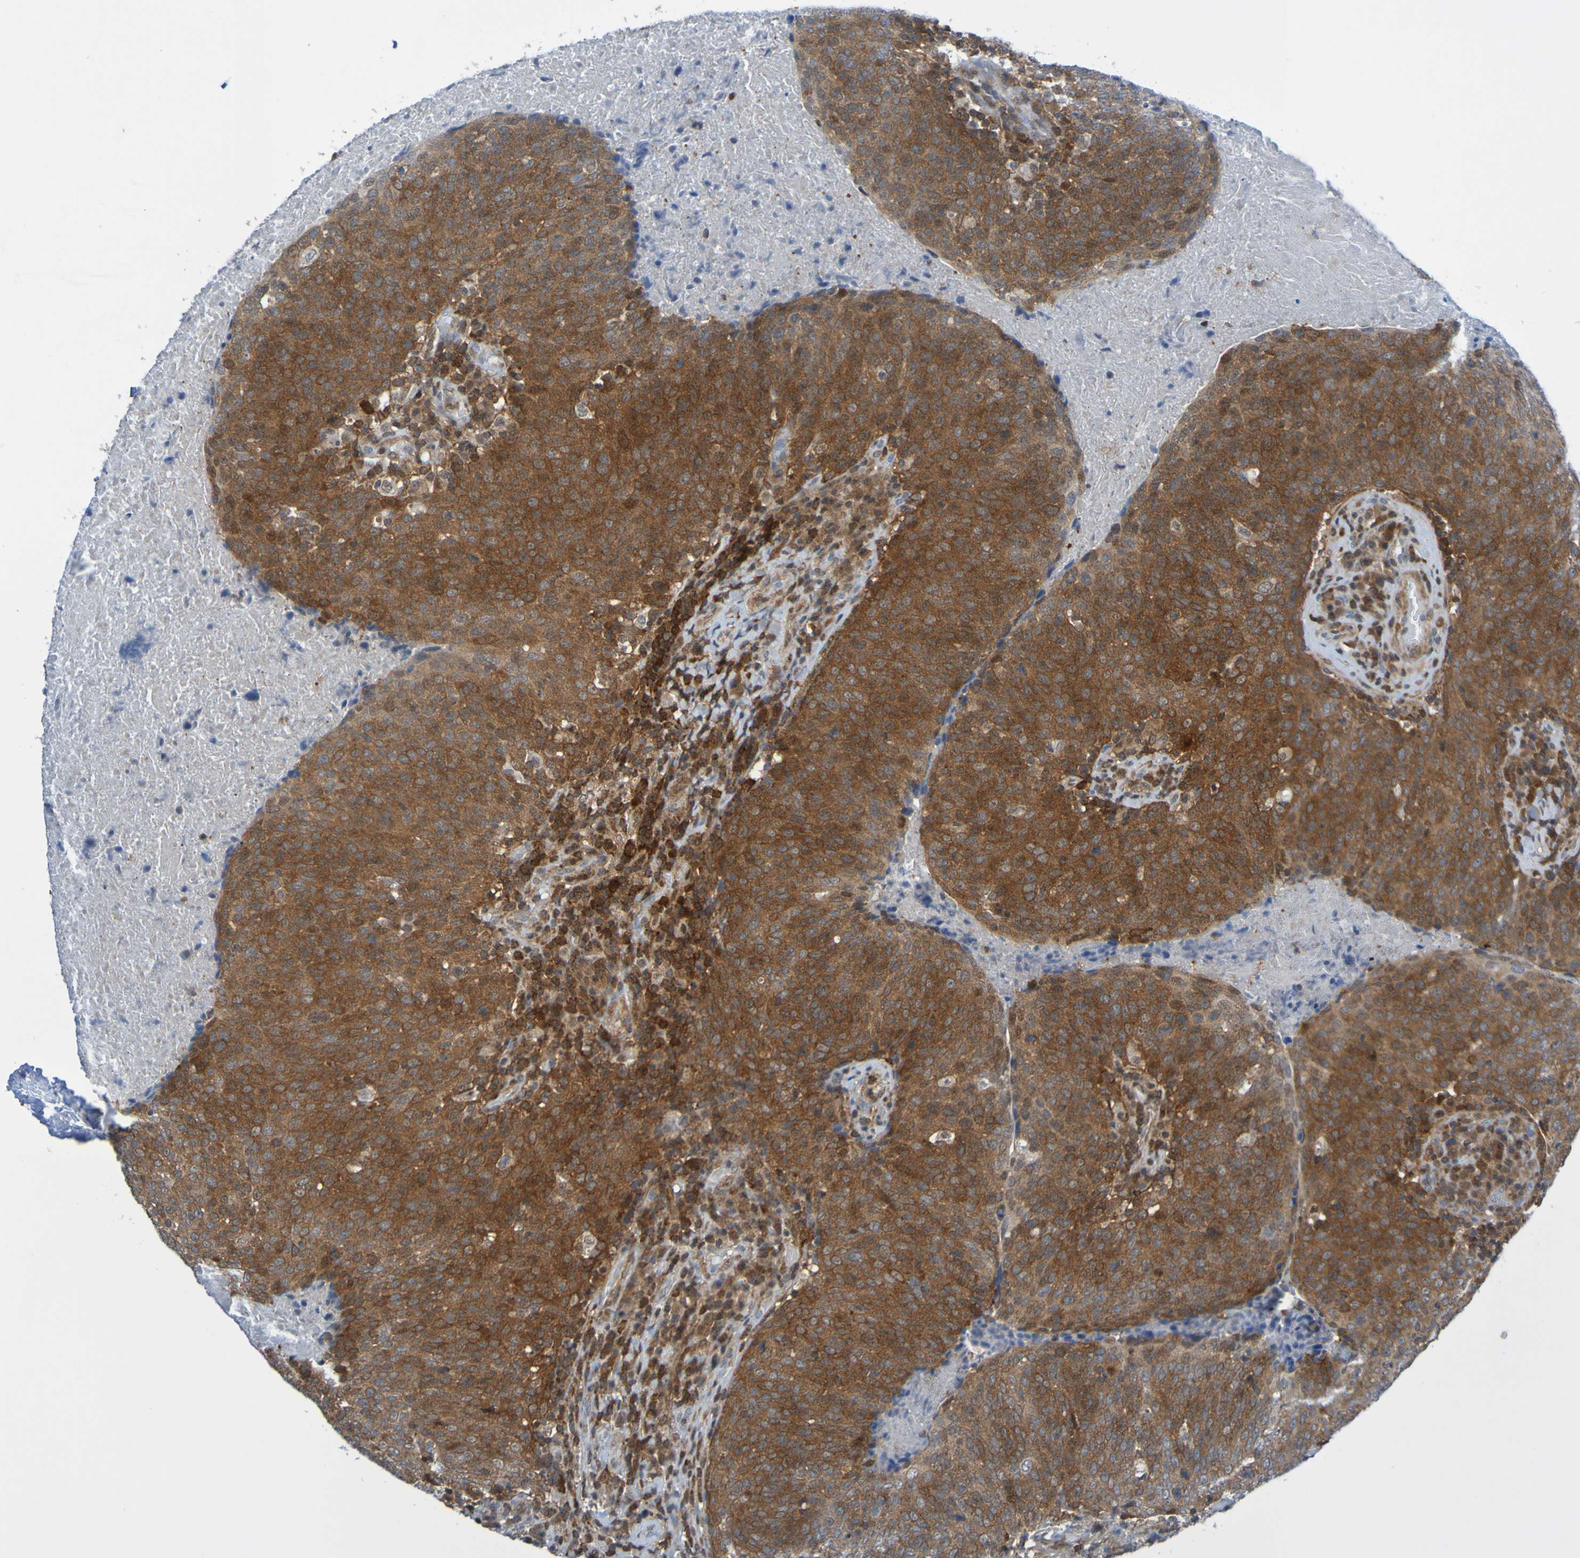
{"staining": {"intensity": "strong", "quantity": ">75%", "location": "cytoplasmic/membranous"}, "tissue": "head and neck cancer", "cell_type": "Tumor cells", "image_type": "cancer", "snomed": [{"axis": "morphology", "description": "Squamous cell carcinoma, NOS"}, {"axis": "morphology", "description": "Squamous cell carcinoma, metastatic, NOS"}, {"axis": "topography", "description": "Lymph node"}, {"axis": "topography", "description": "Head-Neck"}], "caption": "This is a micrograph of immunohistochemistry staining of head and neck cancer, which shows strong staining in the cytoplasmic/membranous of tumor cells.", "gene": "ATIC", "patient": {"sex": "male", "age": 62}}